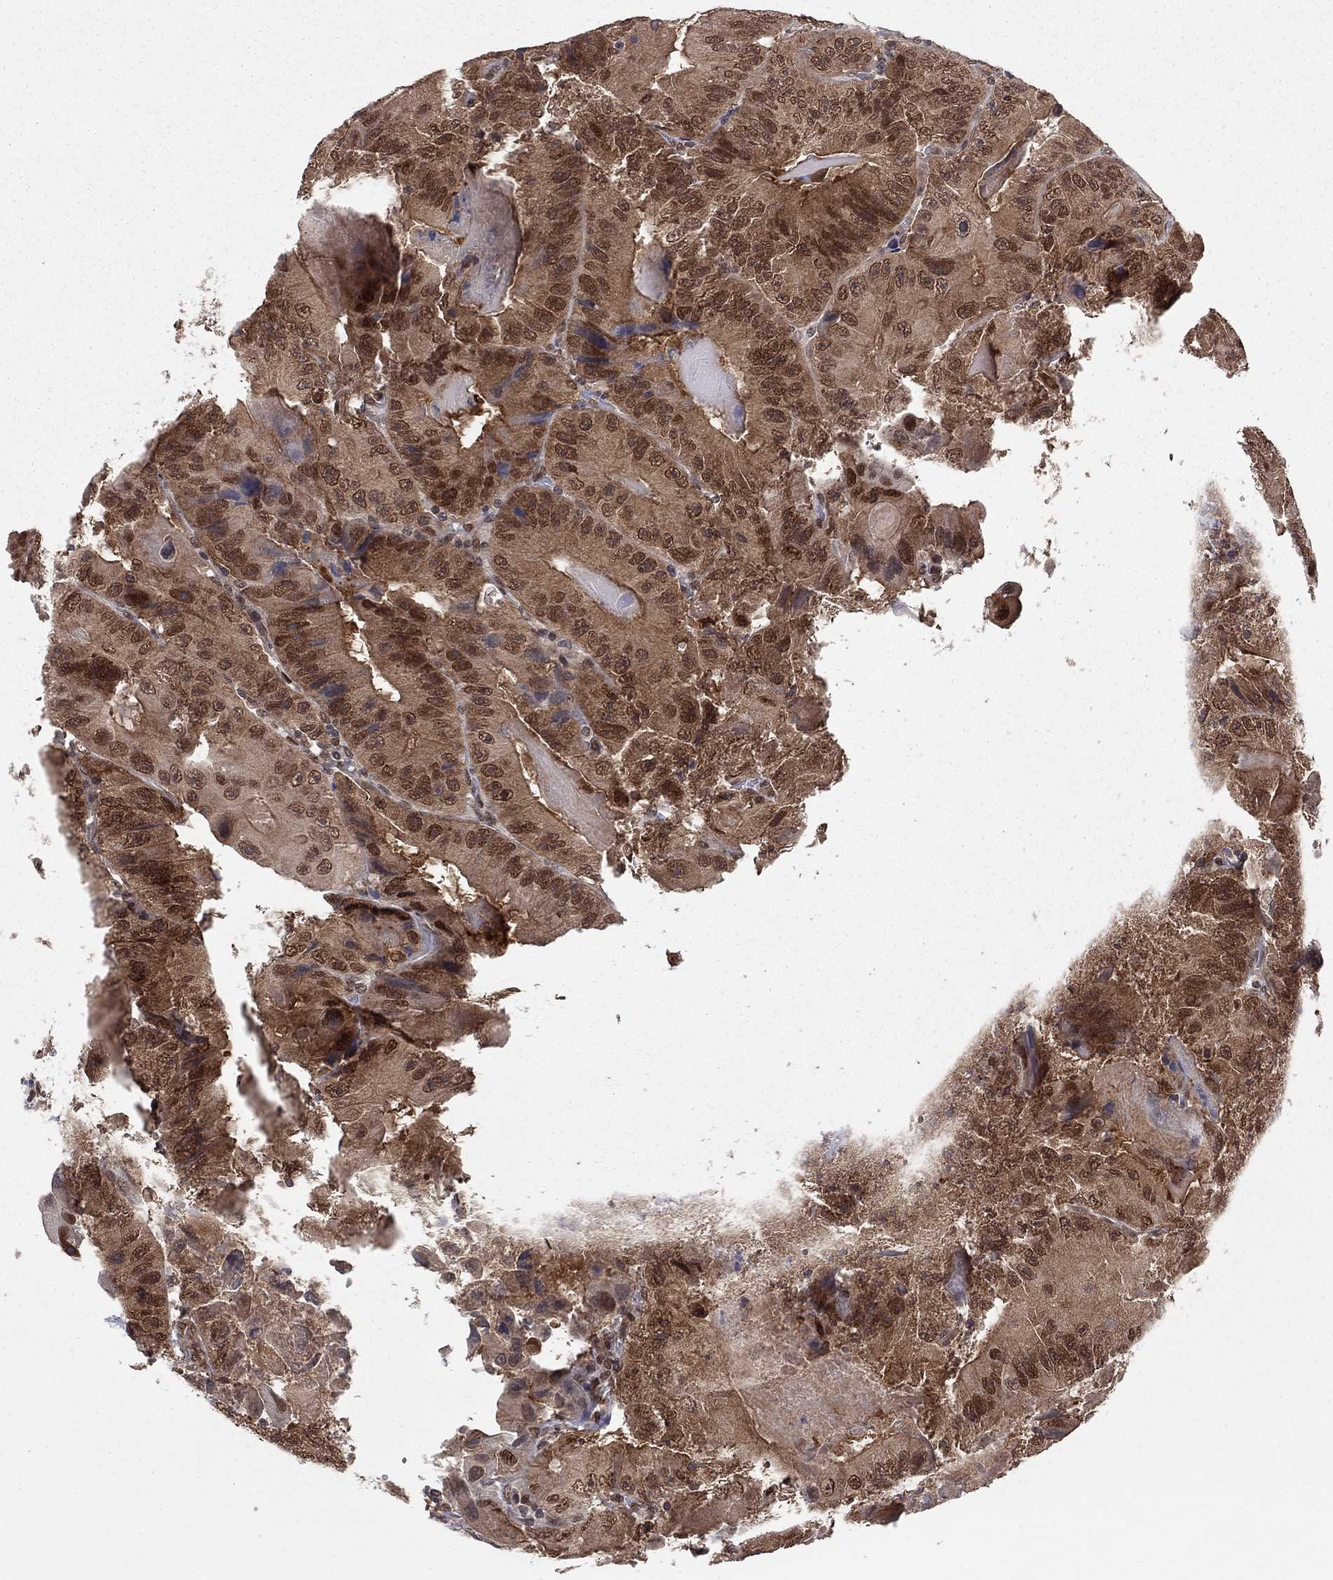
{"staining": {"intensity": "moderate", "quantity": ">75%", "location": "cytoplasmic/membranous,nuclear"}, "tissue": "colorectal cancer", "cell_type": "Tumor cells", "image_type": "cancer", "snomed": [{"axis": "morphology", "description": "Adenocarcinoma, NOS"}, {"axis": "topography", "description": "Colon"}], "caption": "IHC photomicrograph of neoplastic tissue: colorectal cancer stained using immunohistochemistry exhibits medium levels of moderate protein expression localized specifically in the cytoplasmic/membranous and nuclear of tumor cells, appearing as a cytoplasmic/membranous and nuclear brown color.", "gene": "SAP30L", "patient": {"sex": "female", "age": 86}}